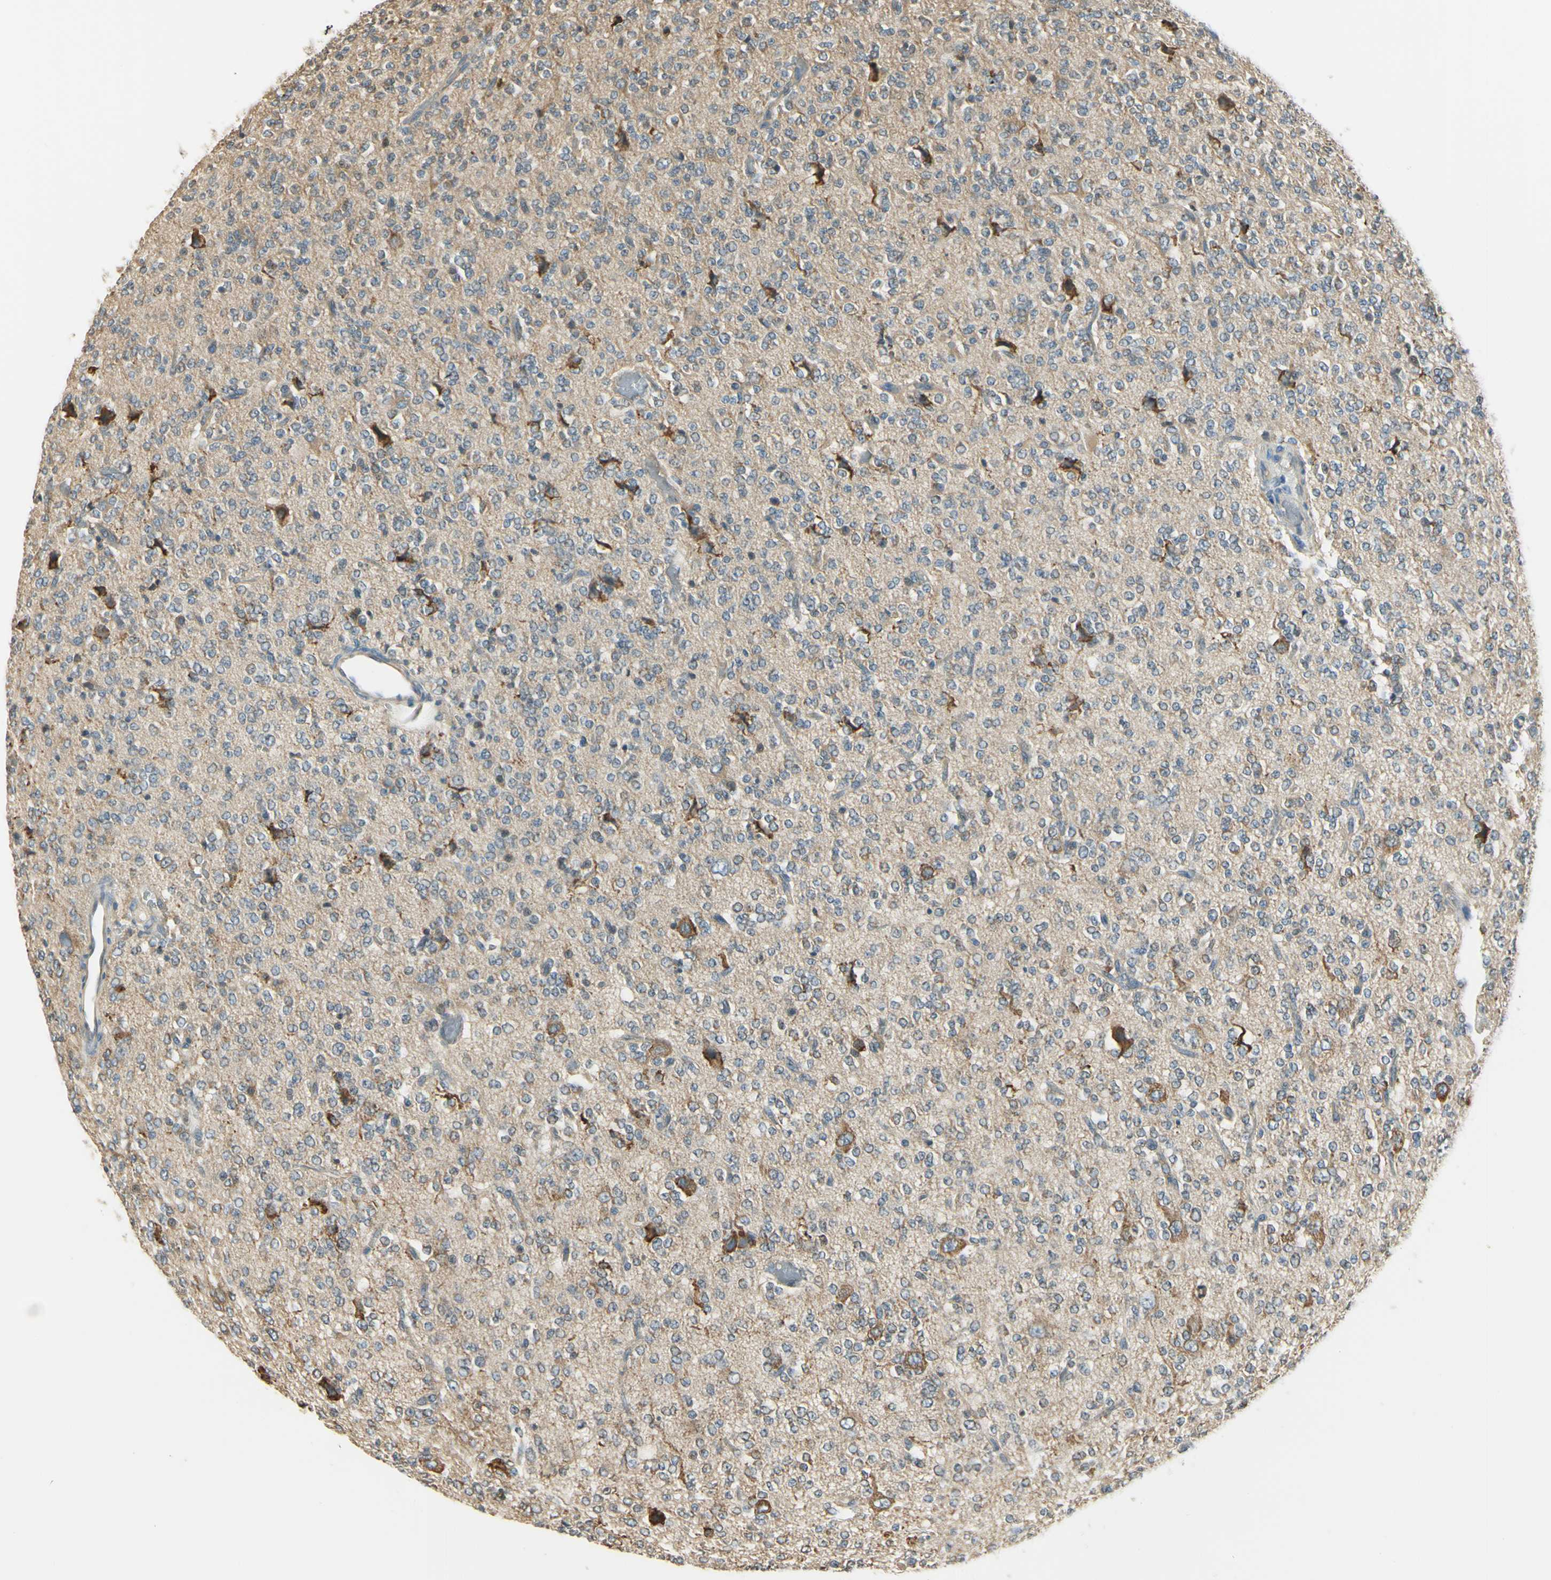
{"staining": {"intensity": "weak", "quantity": "<25%", "location": "cytoplasmic/membranous"}, "tissue": "glioma", "cell_type": "Tumor cells", "image_type": "cancer", "snomed": [{"axis": "morphology", "description": "Glioma, malignant, Low grade"}, {"axis": "topography", "description": "Brain"}], "caption": "Human glioma stained for a protein using immunohistochemistry (IHC) shows no expression in tumor cells.", "gene": "IGDCC4", "patient": {"sex": "male", "age": 38}}